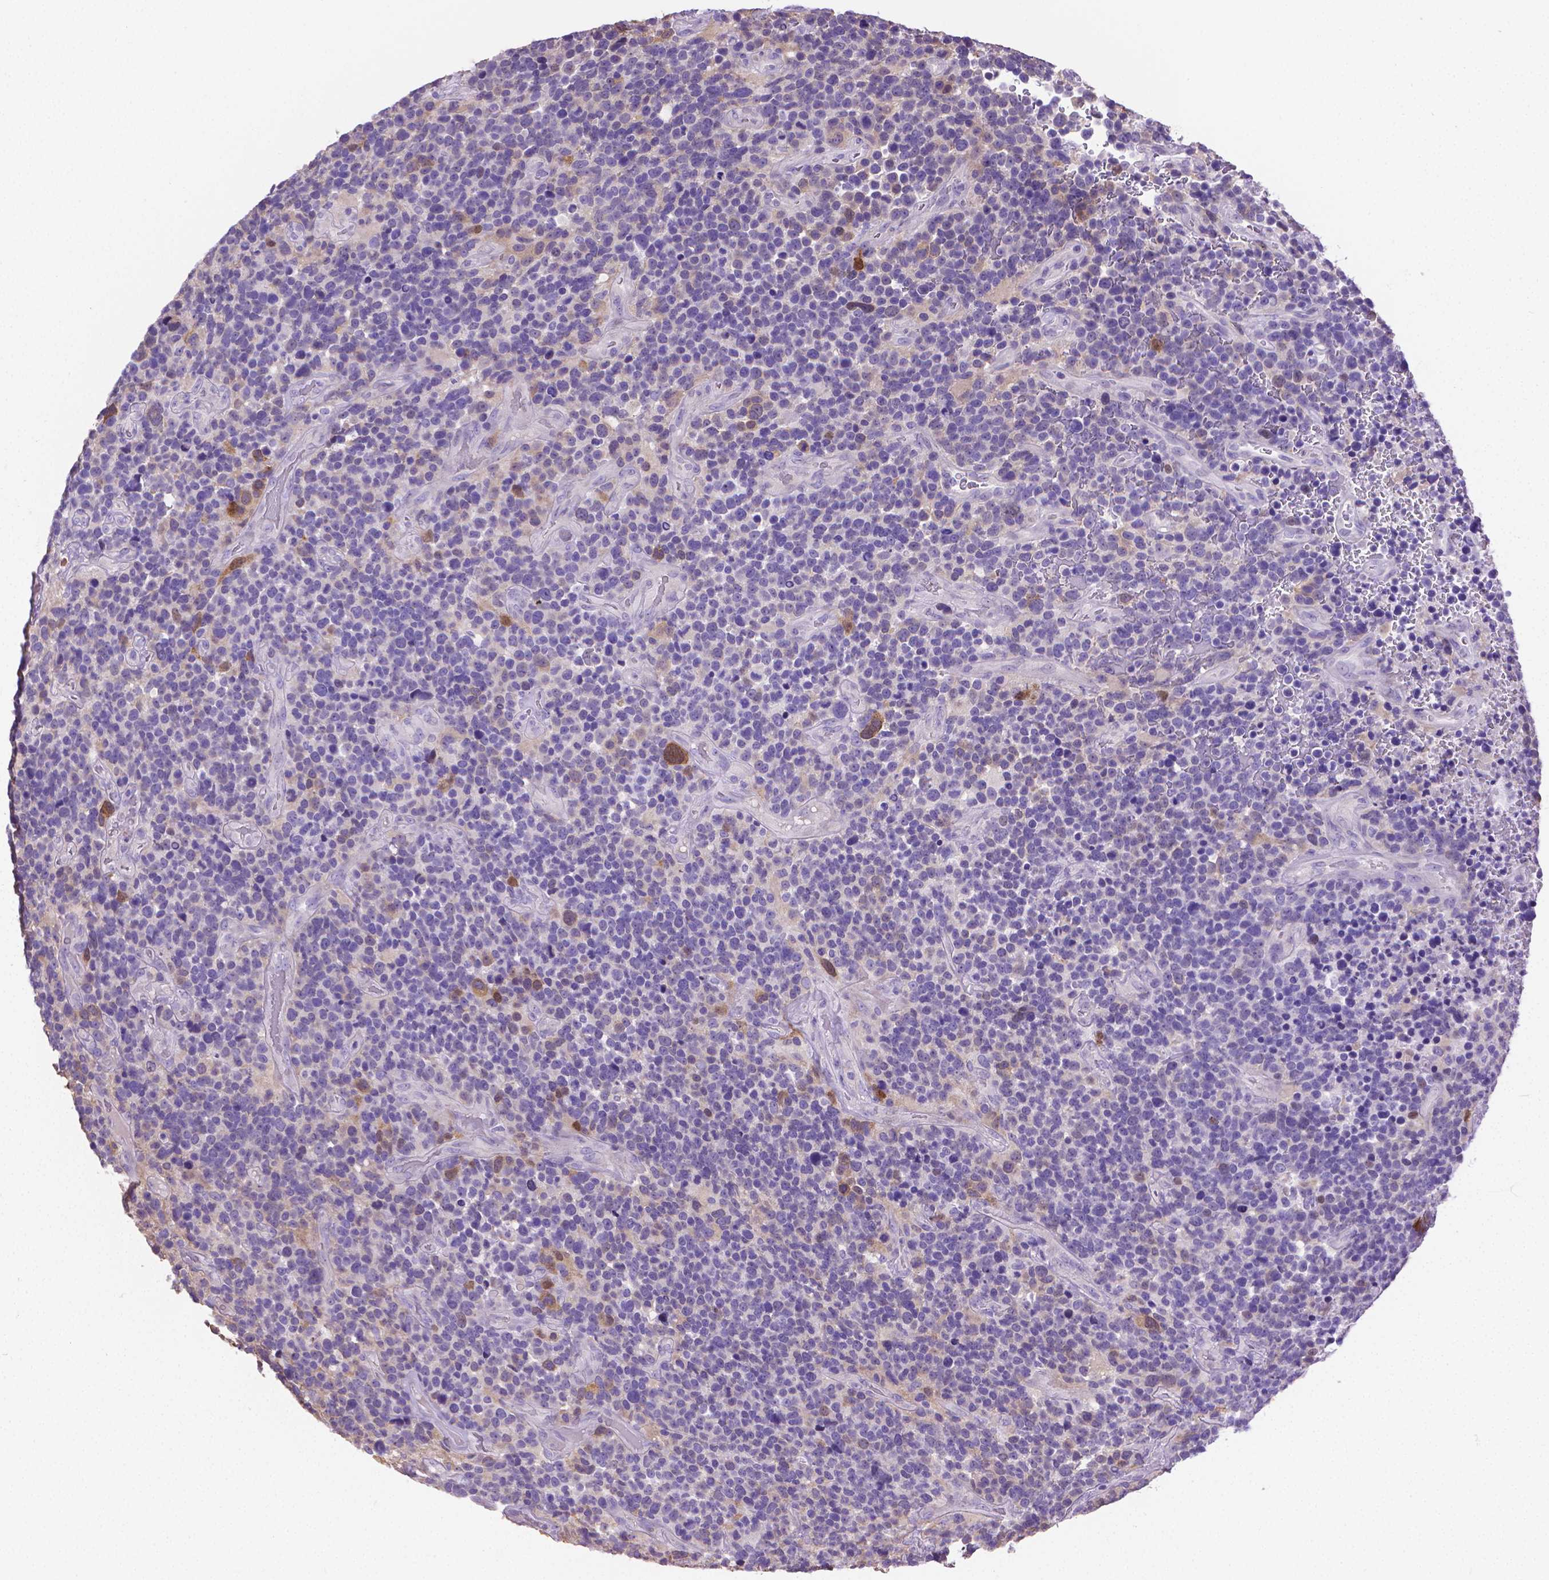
{"staining": {"intensity": "moderate", "quantity": "<25%", "location": "cytoplasmic/membranous"}, "tissue": "glioma", "cell_type": "Tumor cells", "image_type": "cancer", "snomed": [{"axis": "morphology", "description": "Glioma, malignant, High grade"}, {"axis": "topography", "description": "Brain"}], "caption": "Immunohistochemical staining of human high-grade glioma (malignant) exhibits low levels of moderate cytoplasmic/membranous expression in about <25% of tumor cells.", "gene": "PNMA2", "patient": {"sex": "male", "age": 33}}